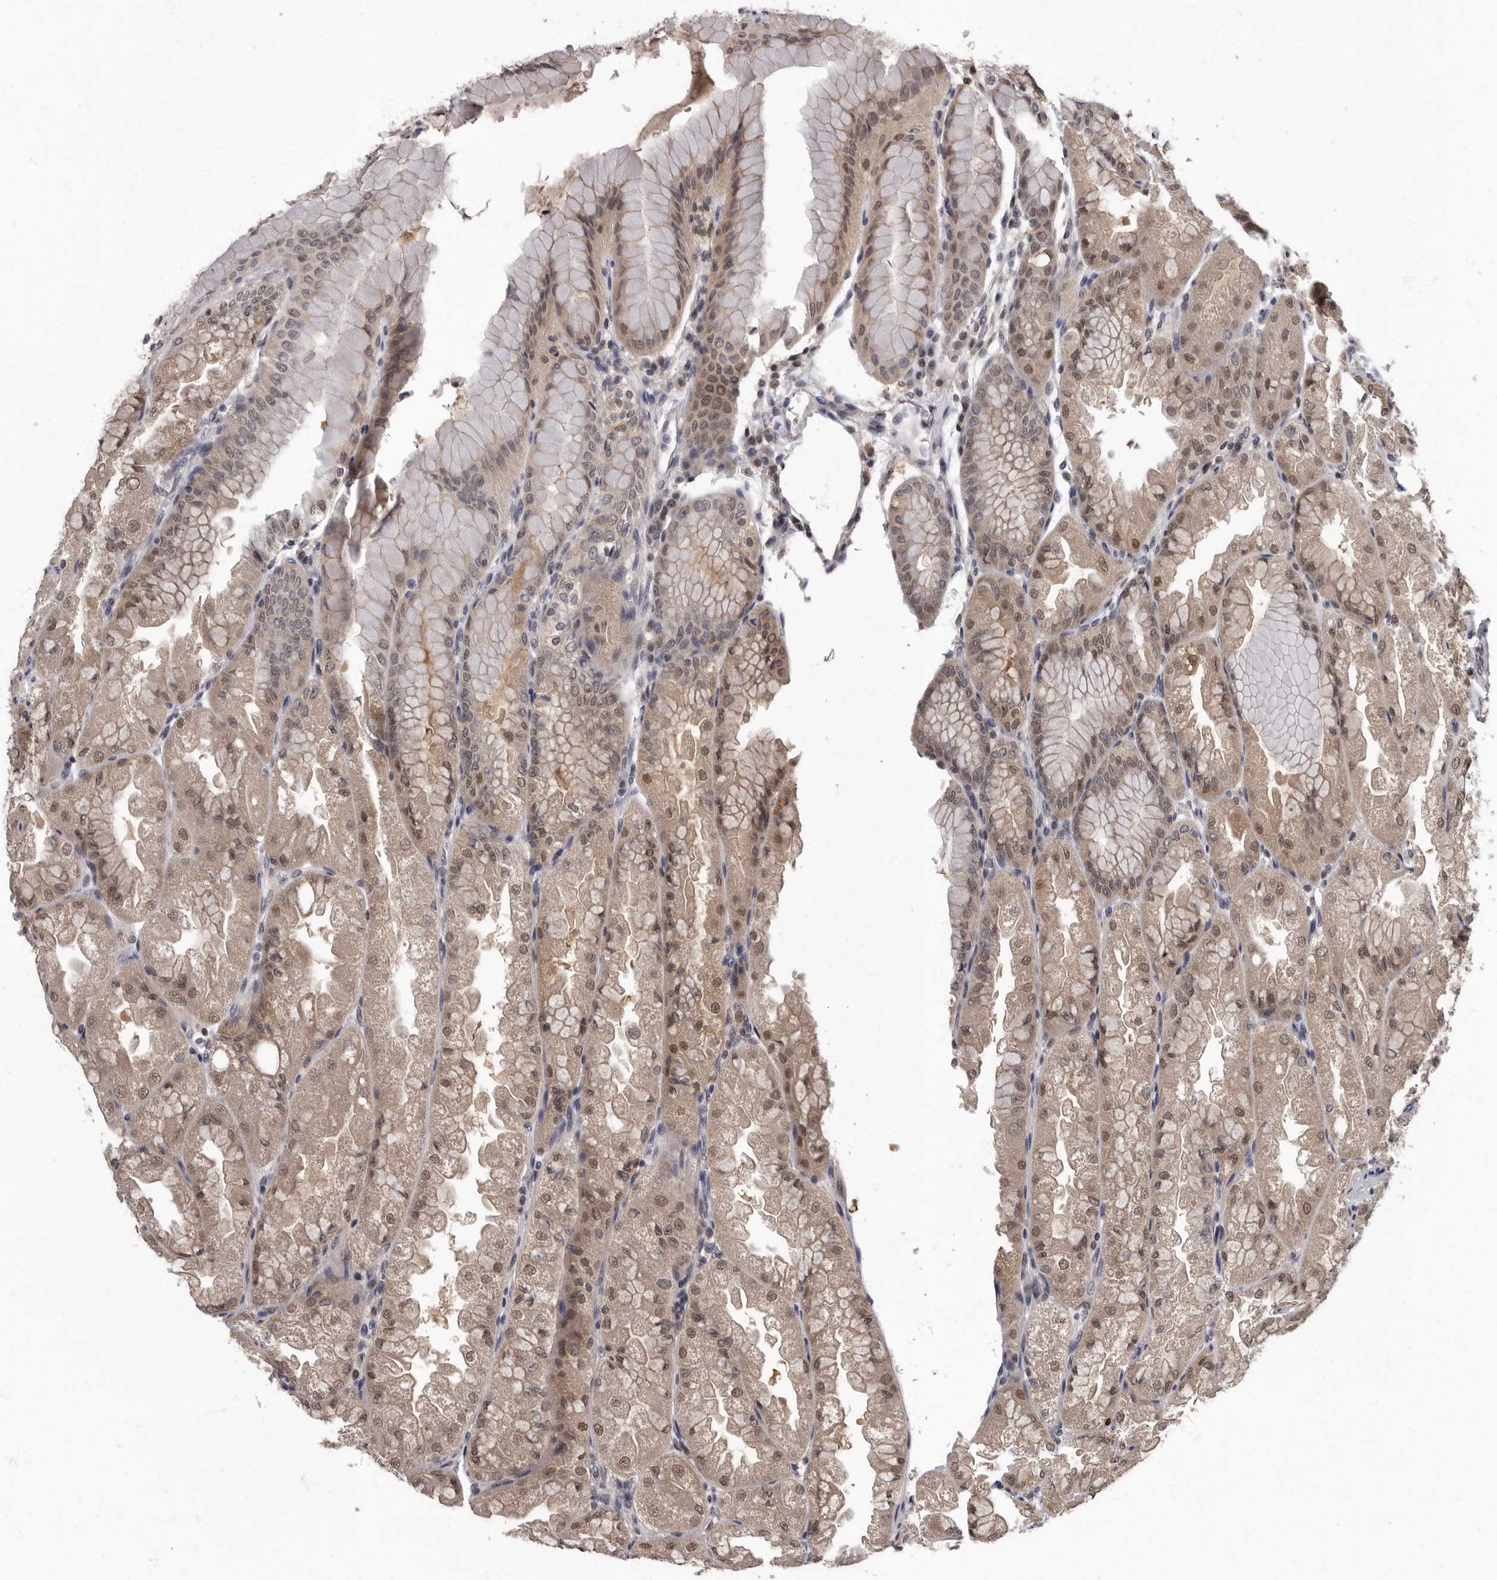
{"staining": {"intensity": "moderate", "quantity": "25%-75%", "location": "cytoplasmic/membranous,nuclear"}, "tissue": "stomach", "cell_type": "Glandular cells", "image_type": "normal", "snomed": [{"axis": "morphology", "description": "Normal tissue, NOS"}, {"axis": "topography", "description": "Stomach, upper"}], "caption": "Immunohistochemical staining of benign stomach demonstrates medium levels of moderate cytoplasmic/membranous,nuclear expression in about 25%-75% of glandular cells. The staining was performed using DAB (3,3'-diaminobenzidine) to visualize the protein expression in brown, while the nuclei were stained in blue with hematoxylin (Magnification: 20x).", "gene": "C1orf50", "patient": {"sex": "male", "age": 47}}